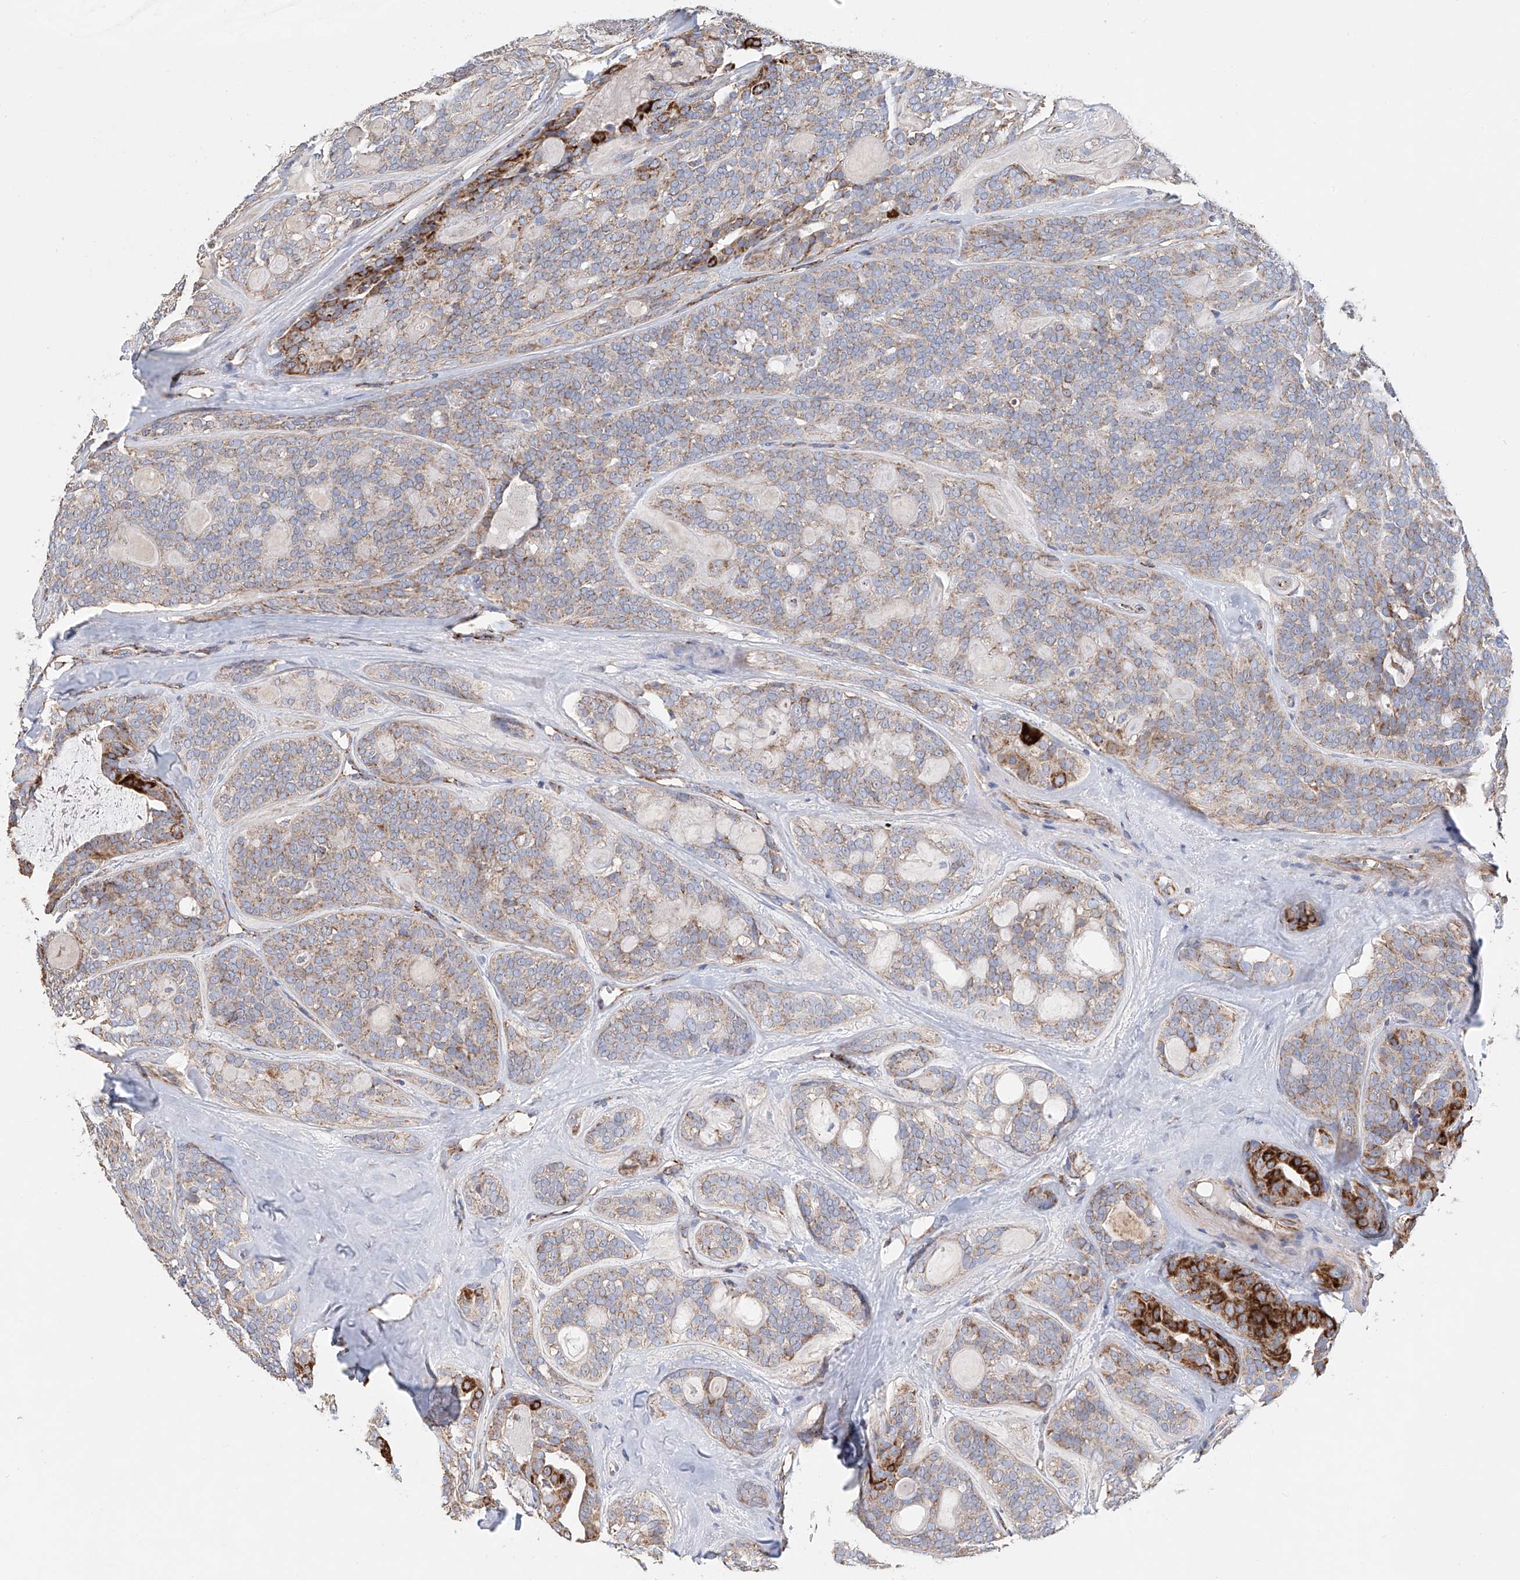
{"staining": {"intensity": "weak", "quantity": "<25%", "location": "cytoplasmic/membranous"}, "tissue": "head and neck cancer", "cell_type": "Tumor cells", "image_type": "cancer", "snomed": [{"axis": "morphology", "description": "Adenocarcinoma, NOS"}, {"axis": "topography", "description": "Head-Neck"}], "caption": "DAB immunohistochemical staining of head and neck adenocarcinoma displays no significant expression in tumor cells.", "gene": "MCL1", "patient": {"sex": "male", "age": 66}}